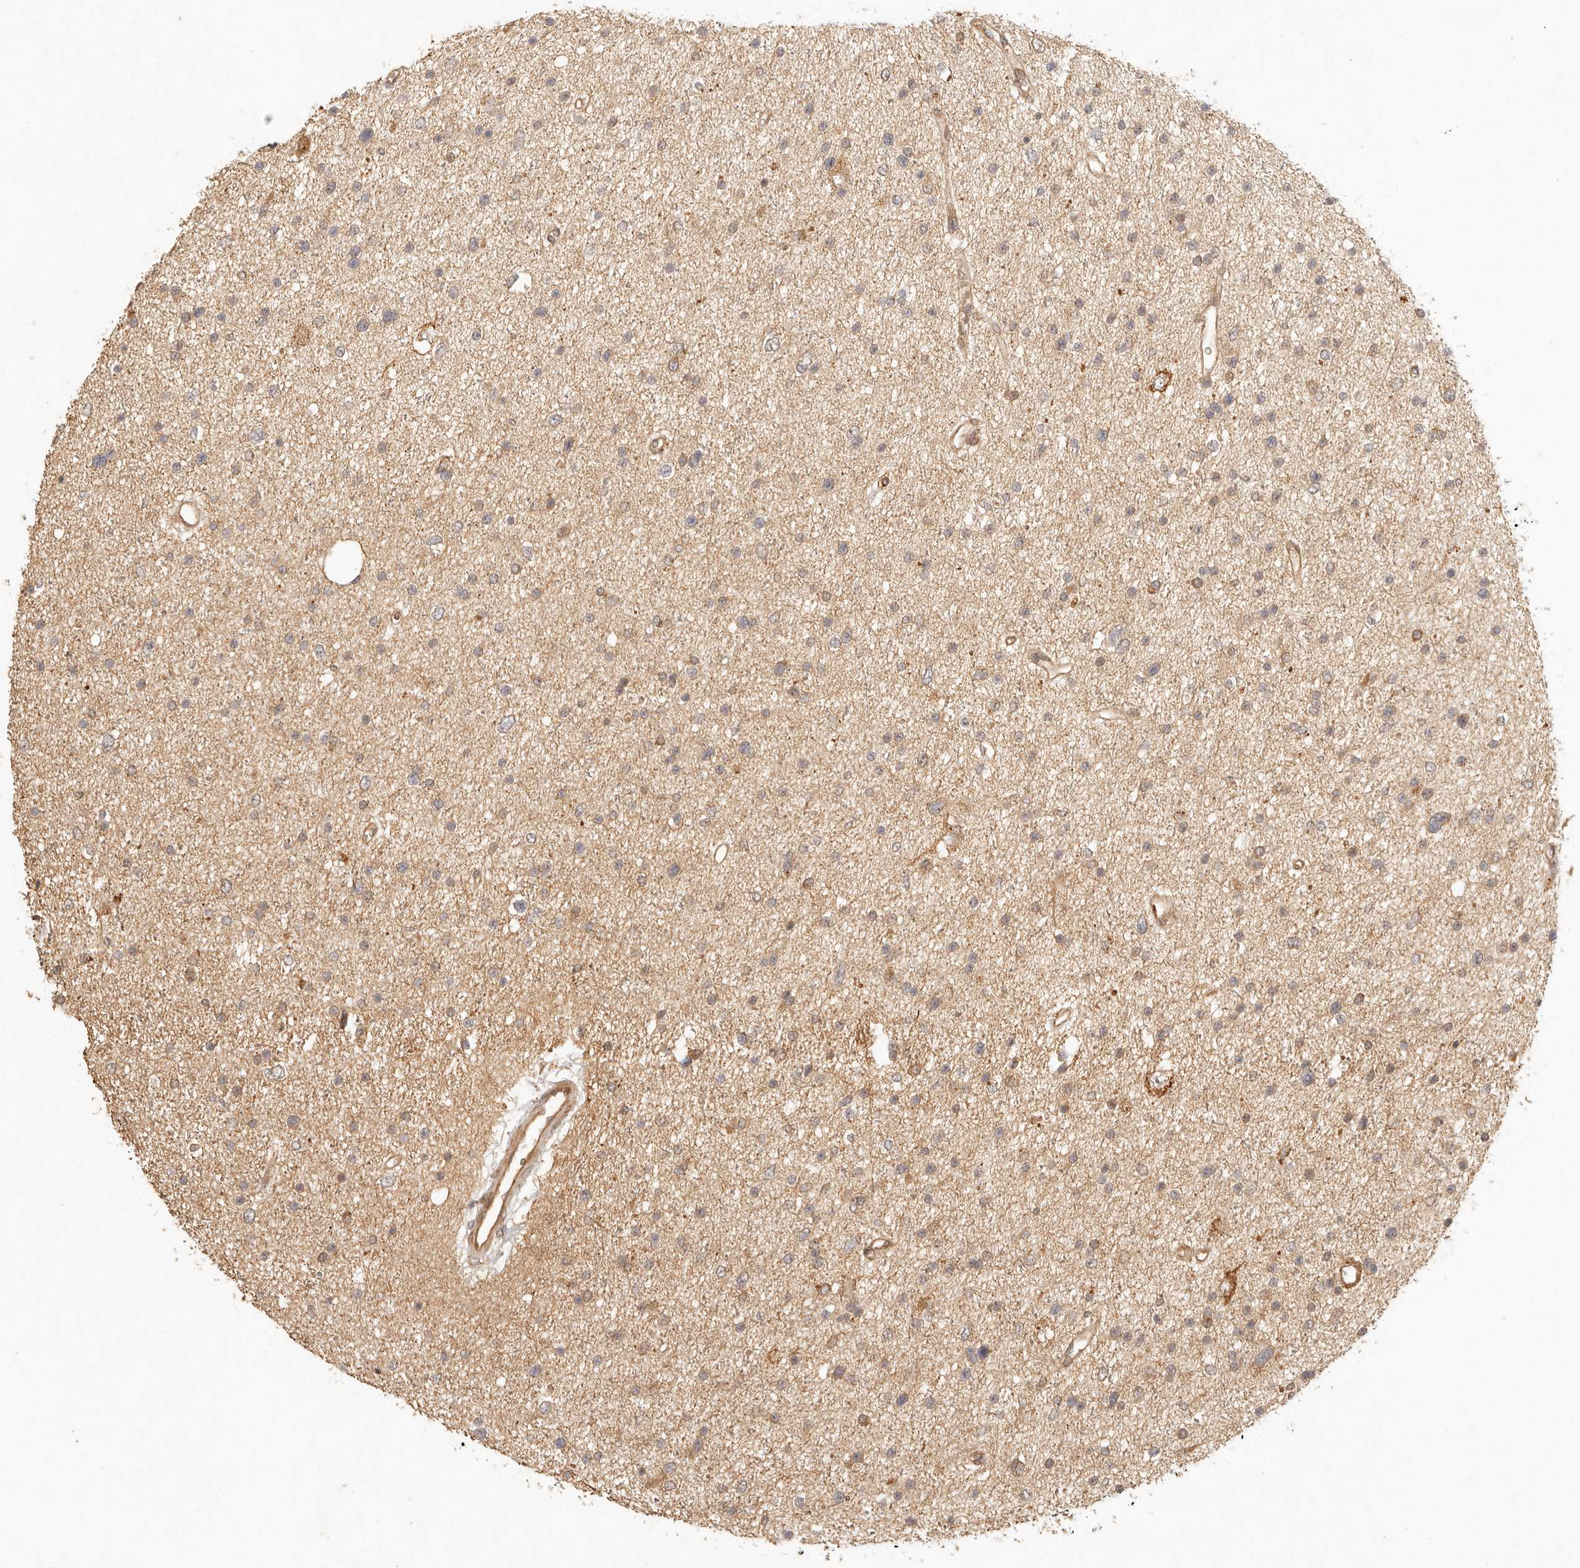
{"staining": {"intensity": "weak", "quantity": "<25%", "location": "cytoplasmic/membranous"}, "tissue": "glioma", "cell_type": "Tumor cells", "image_type": "cancer", "snomed": [{"axis": "morphology", "description": "Glioma, malignant, Low grade"}, {"axis": "topography", "description": "Brain"}], "caption": "An image of human malignant glioma (low-grade) is negative for staining in tumor cells.", "gene": "ANKRD61", "patient": {"sex": "female", "age": 37}}